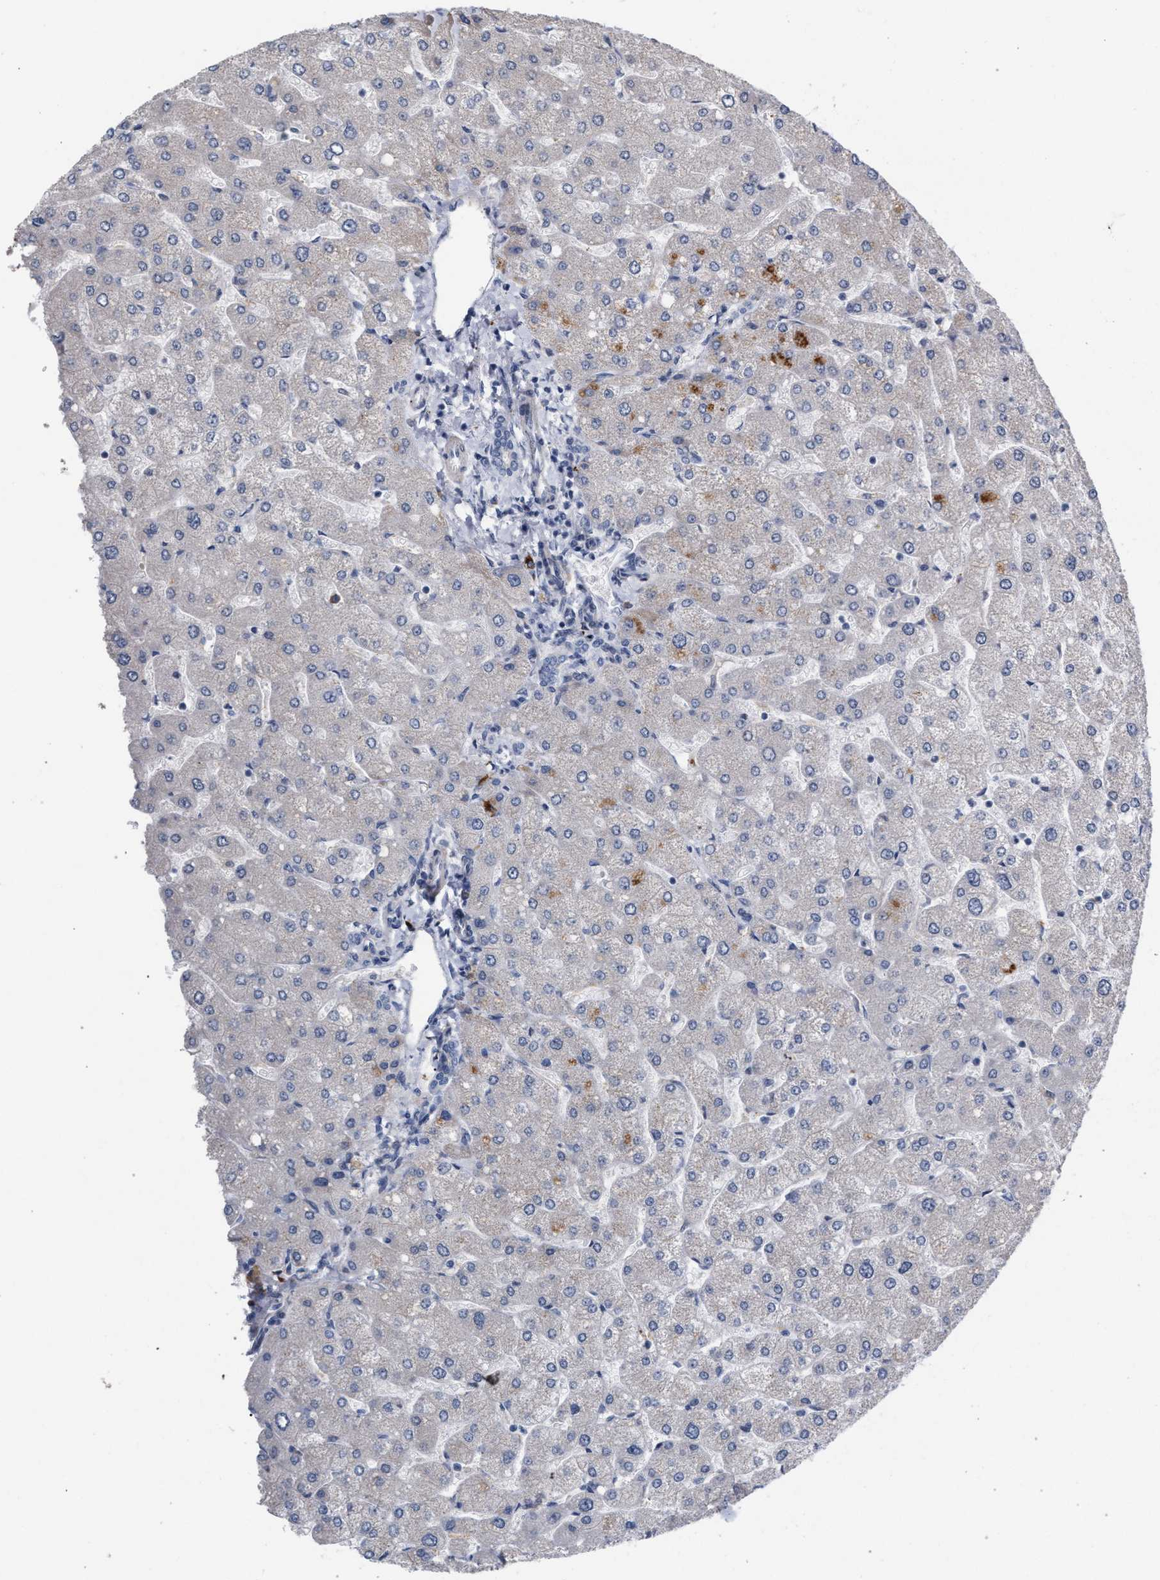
{"staining": {"intensity": "negative", "quantity": "none", "location": "none"}, "tissue": "liver", "cell_type": "Cholangiocytes", "image_type": "normal", "snomed": [{"axis": "morphology", "description": "Normal tissue, NOS"}, {"axis": "topography", "description": "Liver"}], "caption": "DAB (3,3'-diaminobenzidine) immunohistochemical staining of benign human liver shows no significant staining in cholangiocytes.", "gene": "RNF135", "patient": {"sex": "male", "age": 55}}